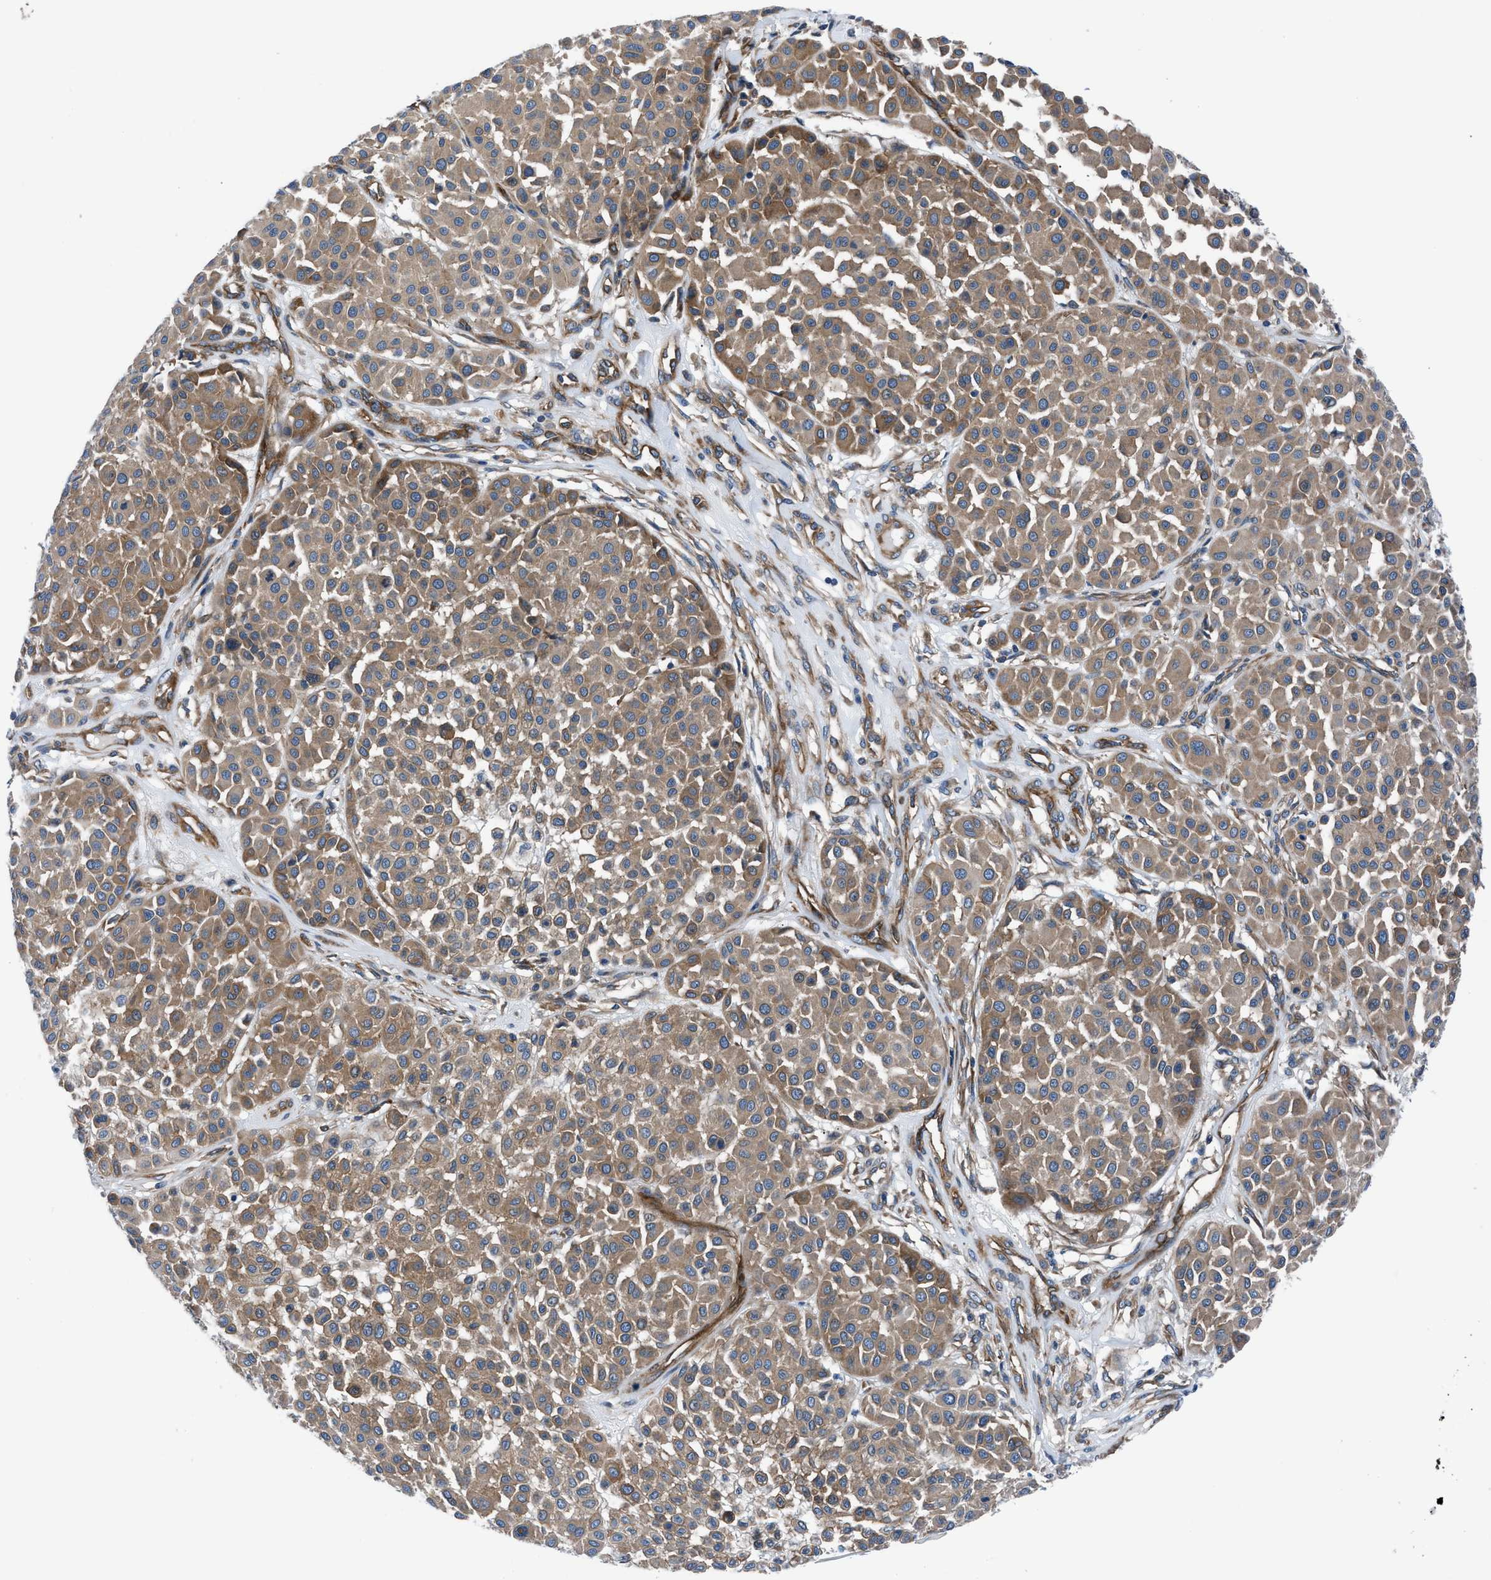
{"staining": {"intensity": "moderate", "quantity": ">75%", "location": "cytoplasmic/membranous"}, "tissue": "melanoma", "cell_type": "Tumor cells", "image_type": "cancer", "snomed": [{"axis": "morphology", "description": "Malignant melanoma, Metastatic site"}, {"axis": "topography", "description": "Soft tissue"}], "caption": "Immunohistochemical staining of human melanoma demonstrates moderate cytoplasmic/membranous protein staining in approximately >75% of tumor cells.", "gene": "TRIP4", "patient": {"sex": "male", "age": 41}}